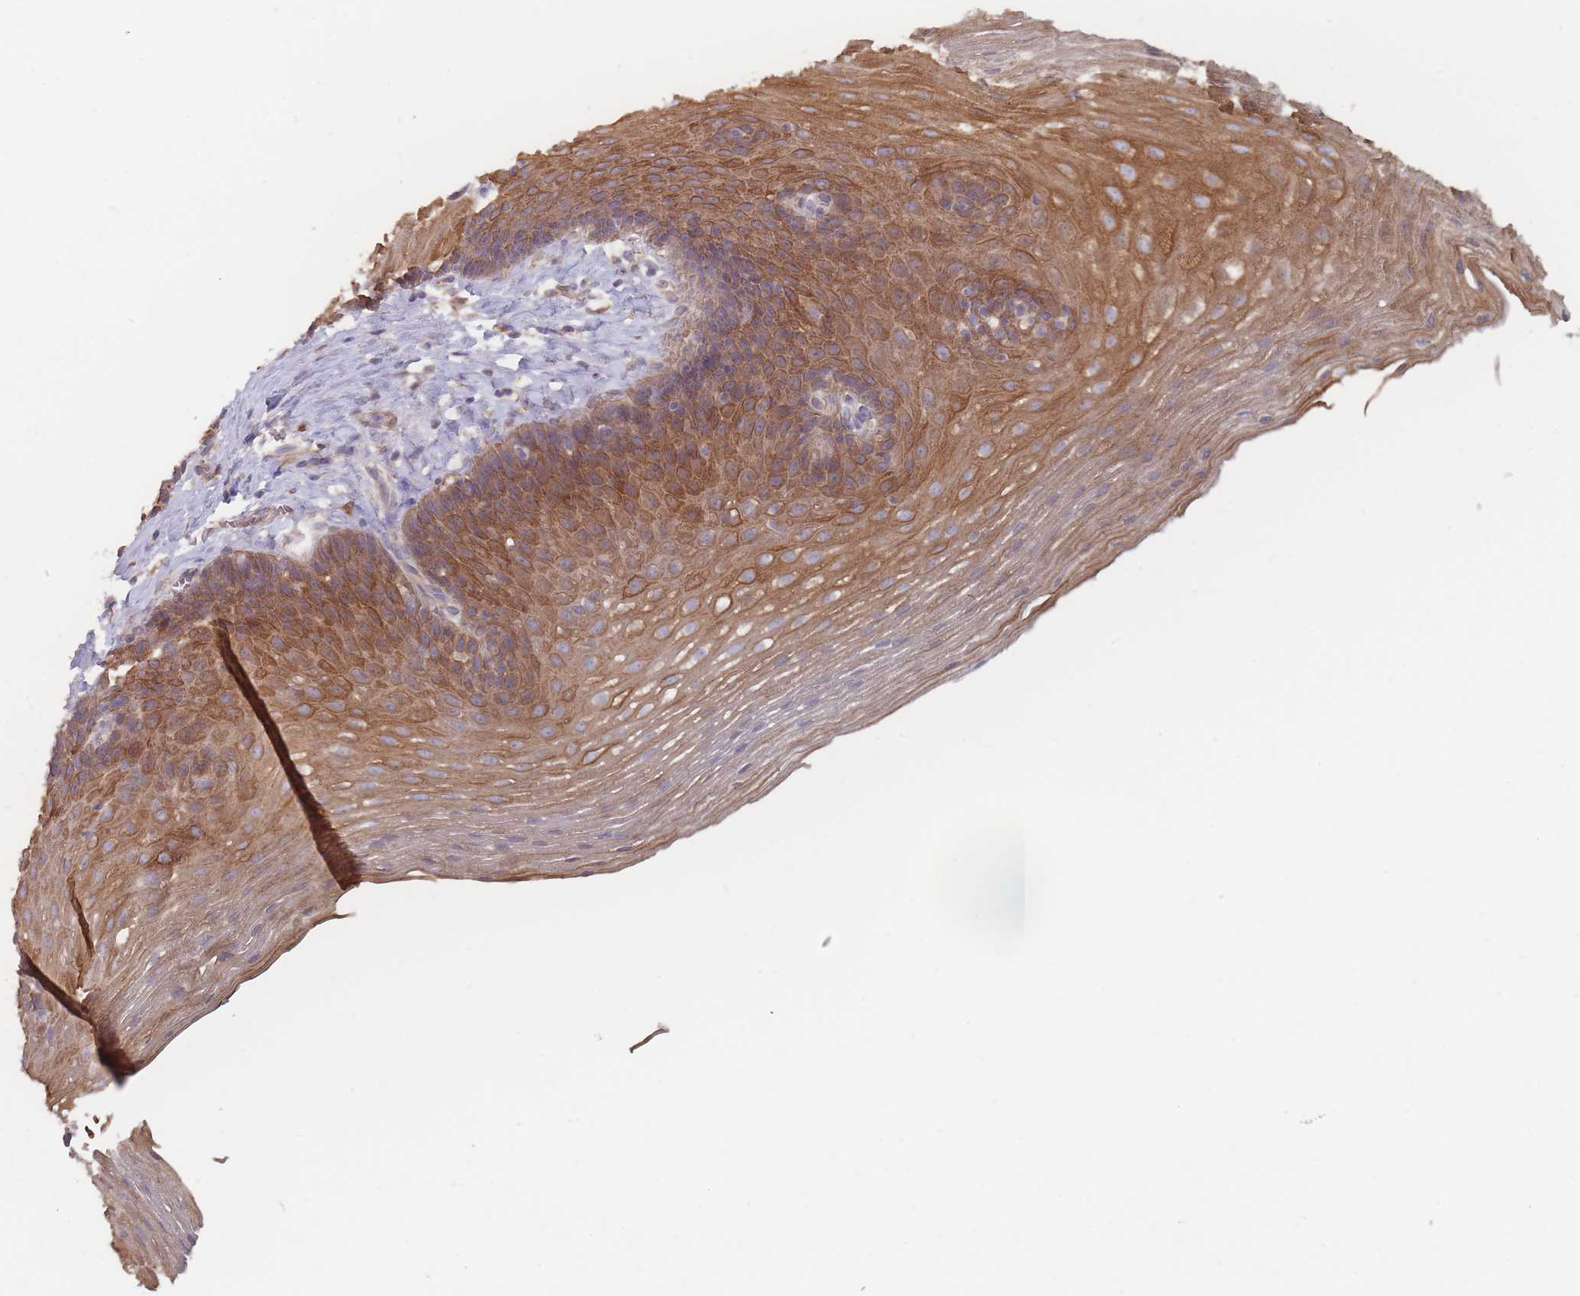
{"staining": {"intensity": "moderate", "quantity": ">75%", "location": "cytoplasmic/membranous"}, "tissue": "esophagus", "cell_type": "Squamous epithelial cells", "image_type": "normal", "snomed": [{"axis": "morphology", "description": "Normal tissue, NOS"}, {"axis": "topography", "description": "Esophagus"}], "caption": "A brown stain labels moderate cytoplasmic/membranous staining of a protein in squamous epithelial cells of unremarkable esophagus. Using DAB (3,3'-diaminobenzidine) (brown) and hematoxylin (blue) stains, captured at high magnification using brightfield microscopy.", "gene": "EFCC1", "patient": {"sex": "female", "age": 66}}